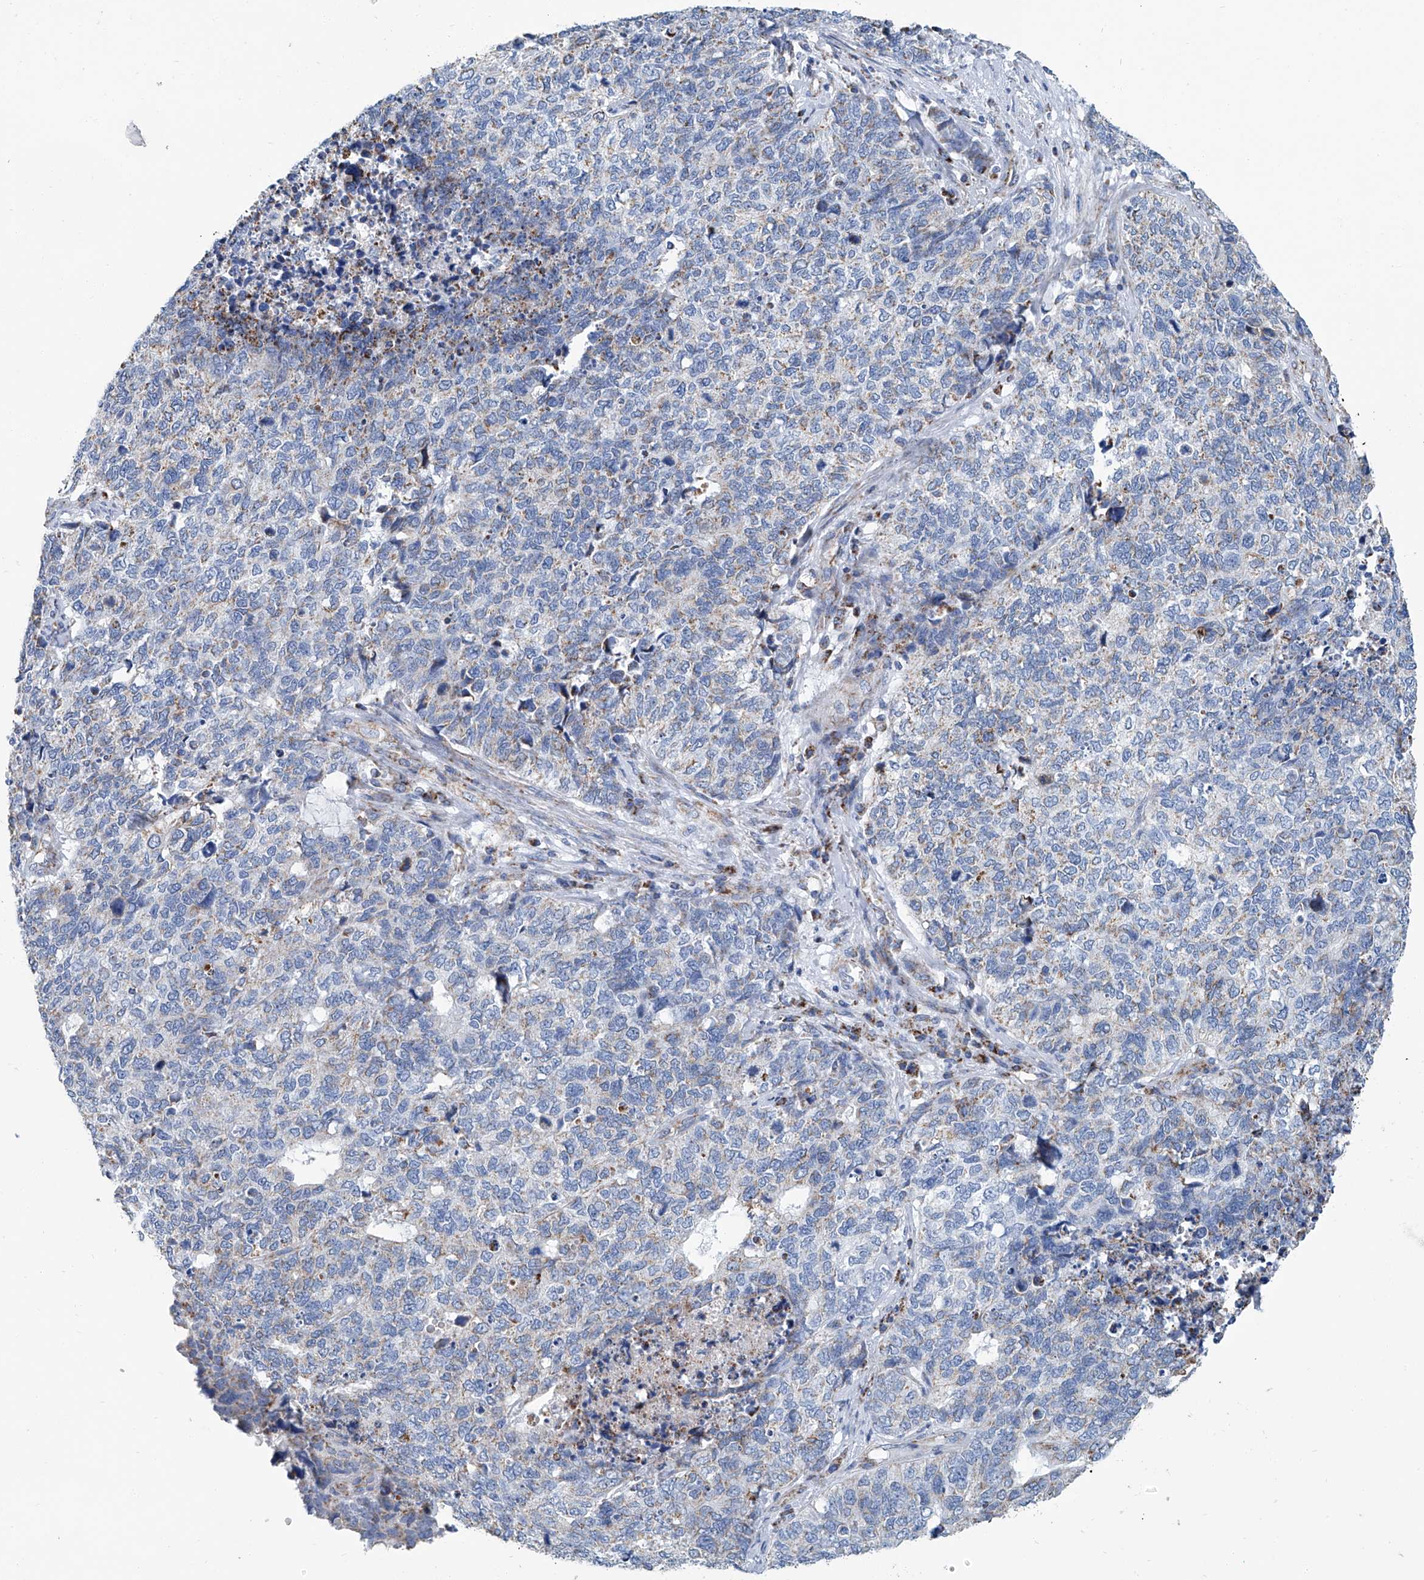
{"staining": {"intensity": "weak", "quantity": "25%-75%", "location": "cytoplasmic/membranous"}, "tissue": "cervical cancer", "cell_type": "Tumor cells", "image_type": "cancer", "snomed": [{"axis": "morphology", "description": "Squamous cell carcinoma, NOS"}, {"axis": "topography", "description": "Cervix"}], "caption": "A low amount of weak cytoplasmic/membranous expression is seen in about 25%-75% of tumor cells in cervical cancer tissue. The staining is performed using DAB brown chromogen to label protein expression. The nuclei are counter-stained blue using hematoxylin.", "gene": "MT-ND1", "patient": {"sex": "female", "age": 63}}